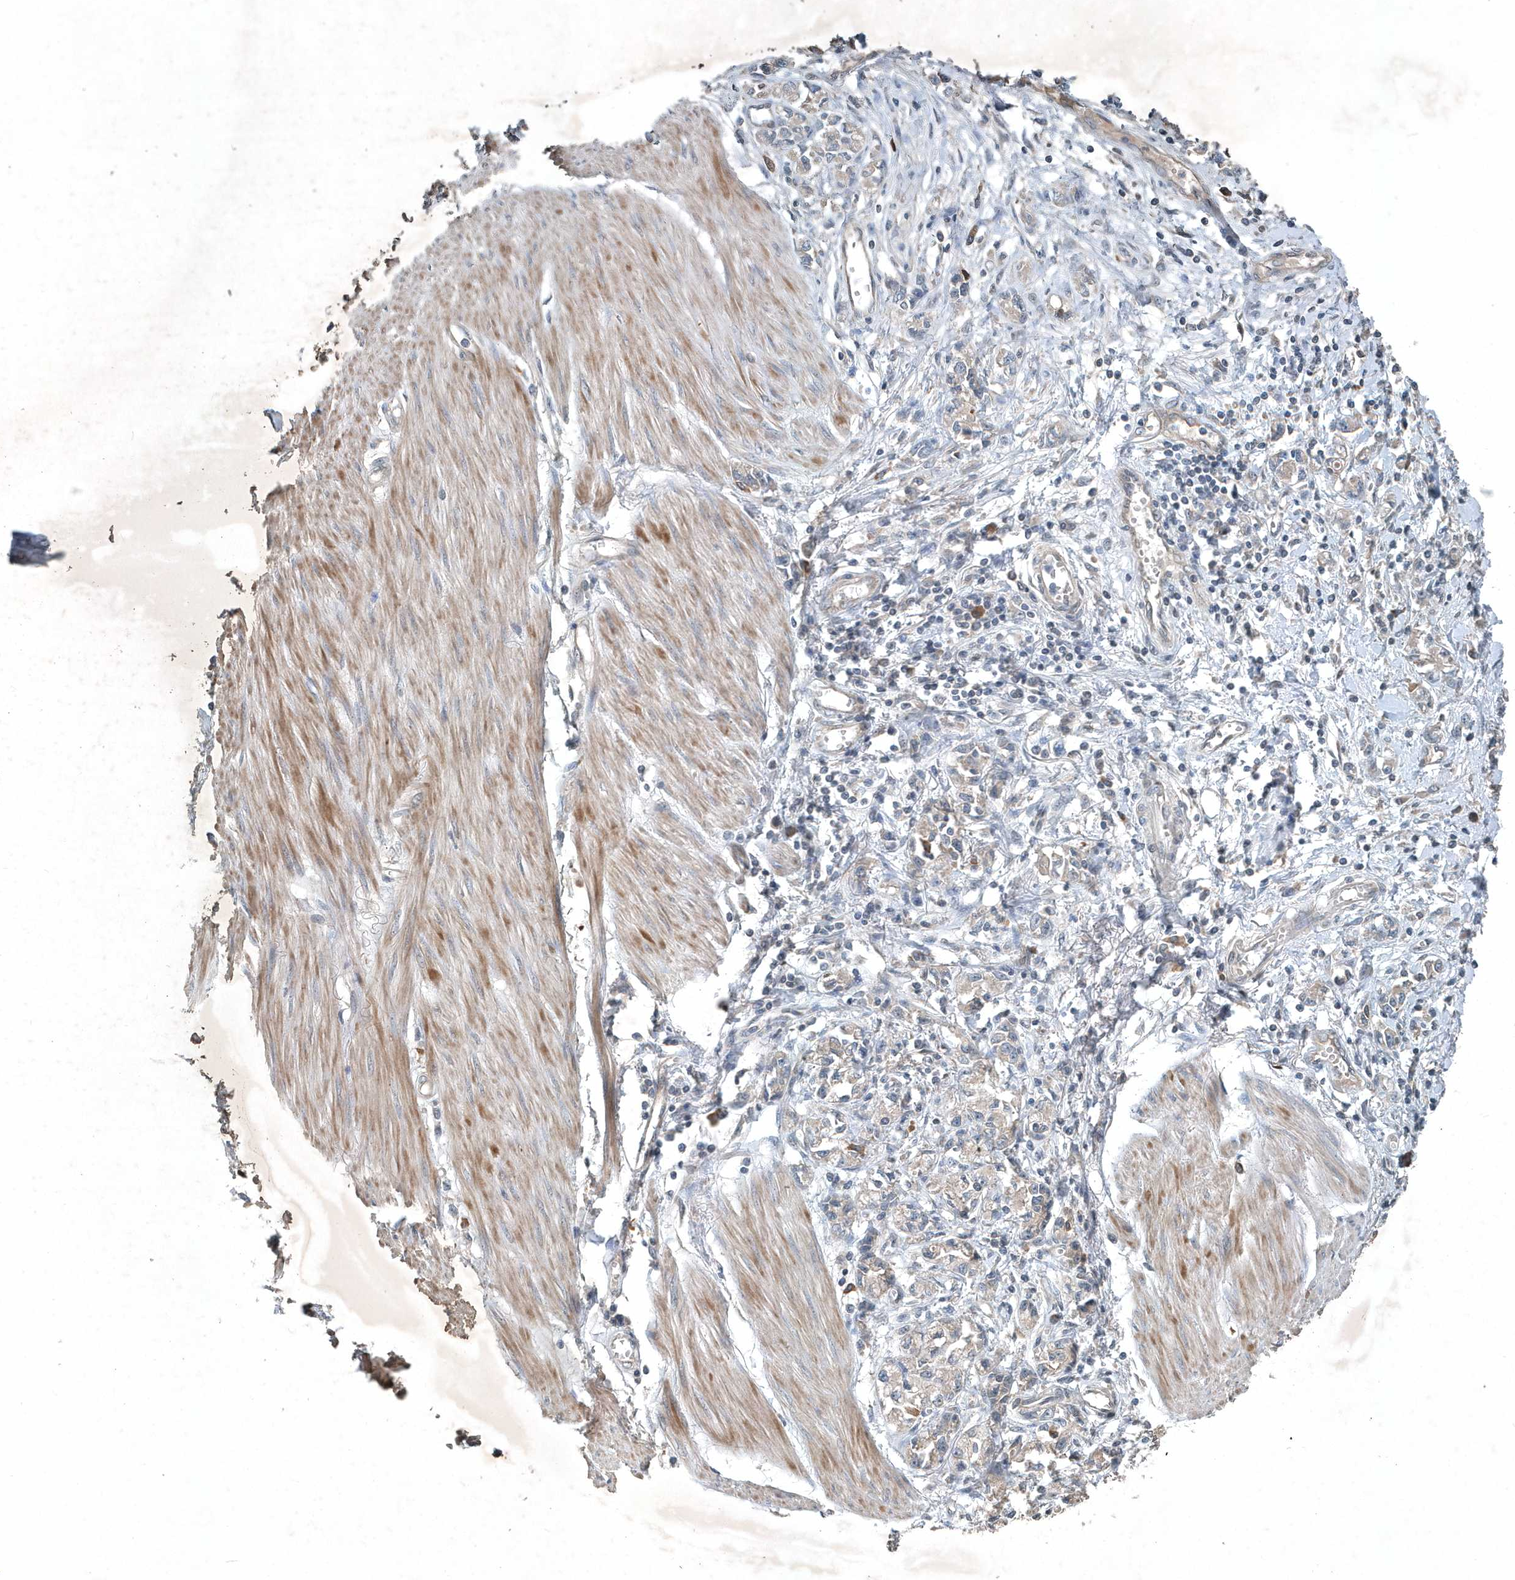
{"staining": {"intensity": "negative", "quantity": "none", "location": "none"}, "tissue": "stomach cancer", "cell_type": "Tumor cells", "image_type": "cancer", "snomed": [{"axis": "morphology", "description": "Adenocarcinoma, NOS"}, {"axis": "topography", "description": "Stomach"}], "caption": "An immunohistochemistry (IHC) image of stomach adenocarcinoma is shown. There is no staining in tumor cells of stomach adenocarcinoma.", "gene": "SCFD2", "patient": {"sex": "female", "age": 76}}